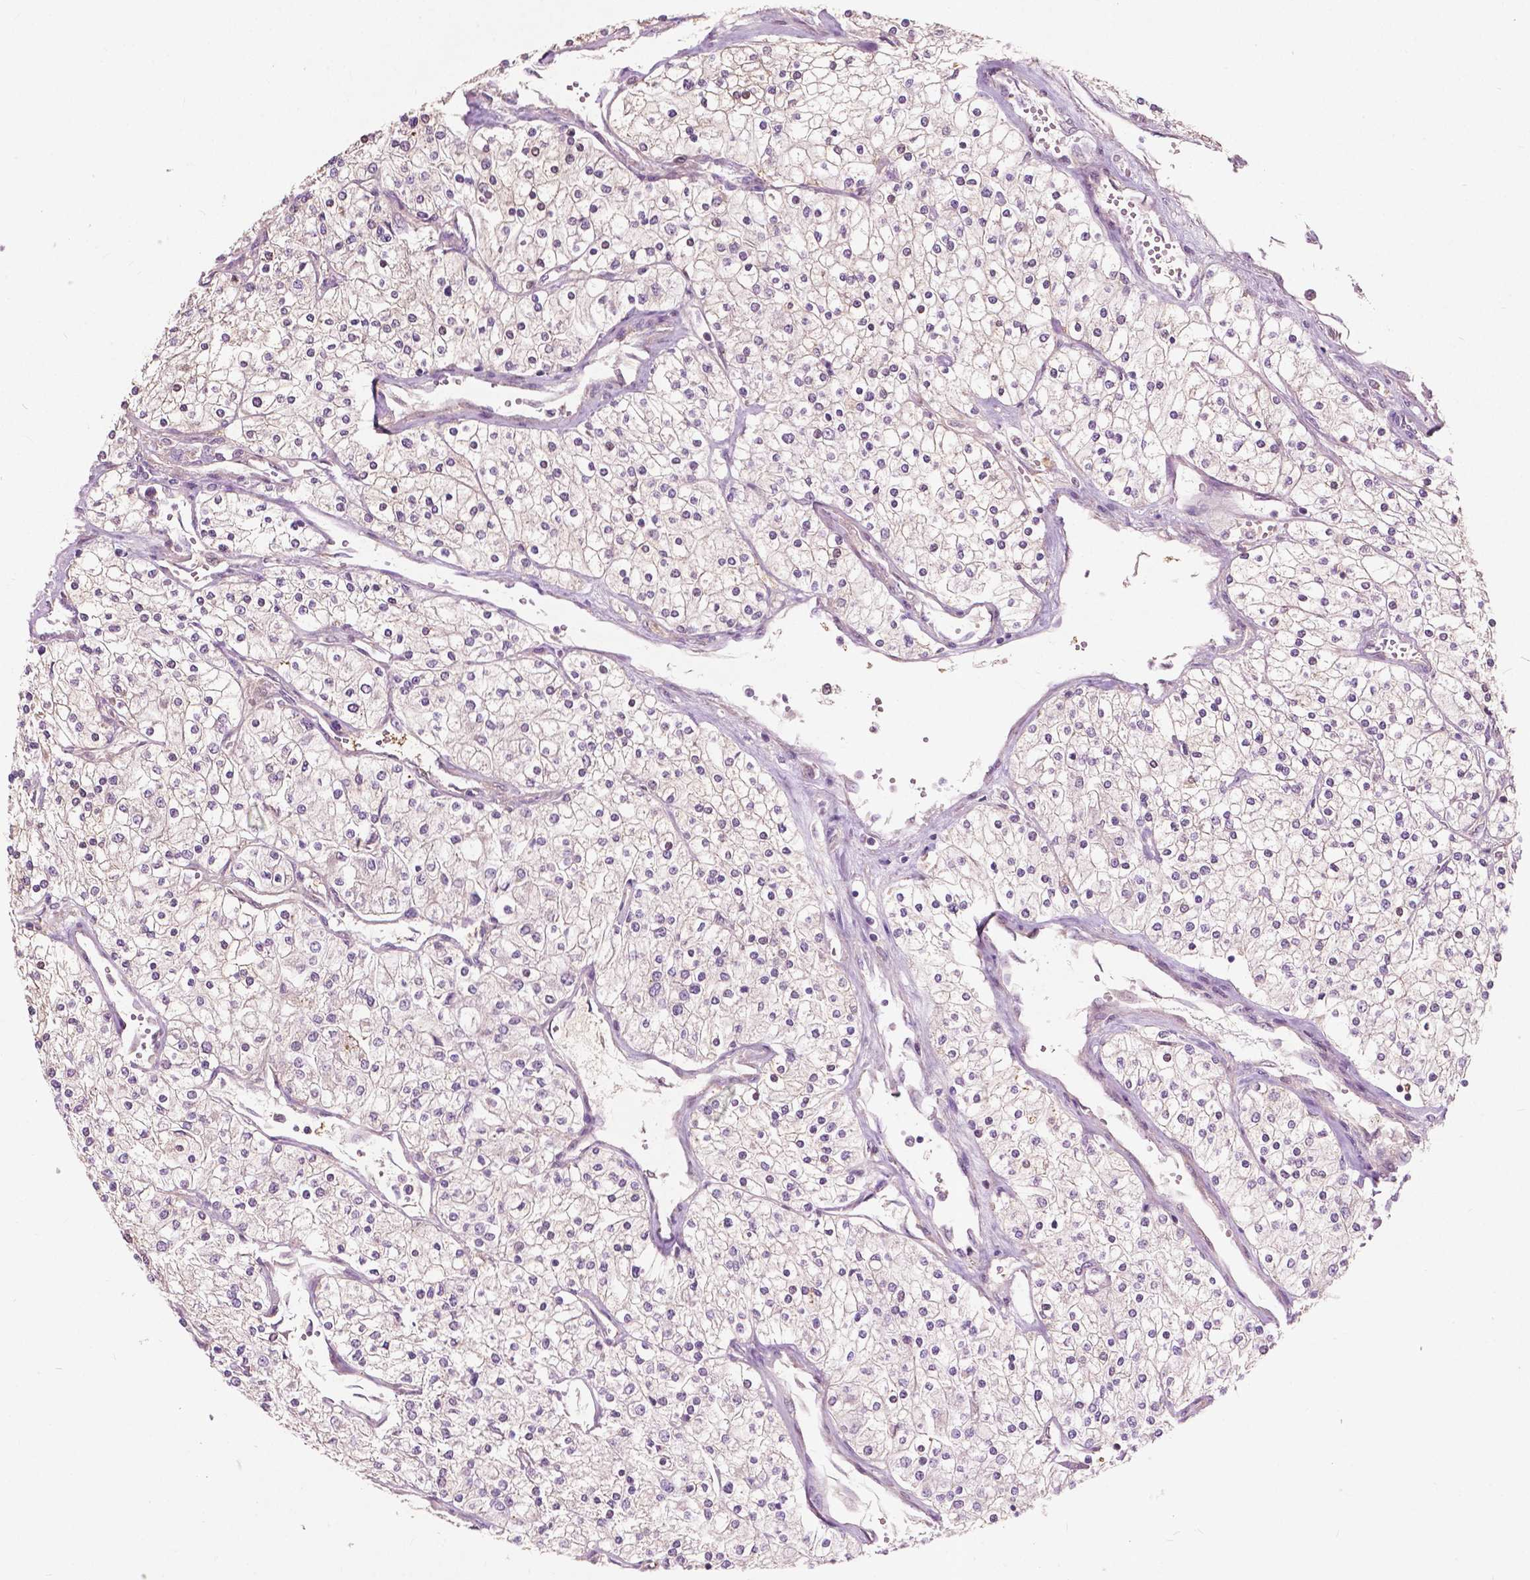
{"staining": {"intensity": "negative", "quantity": "none", "location": "none"}, "tissue": "renal cancer", "cell_type": "Tumor cells", "image_type": "cancer", "snomed": [{"axis": "morphology", "description": "Adenocarcinoma, NOS"}, {"axis": "topography", "description": "Kidney"}], "caption": "Tumor cells show no significant protein staining in adenocarcinoma (renal). (DAB IHC with hematoxylin counter stain).", "gene": "GPR37", "patient": {"sex": "male", "age": 80}}